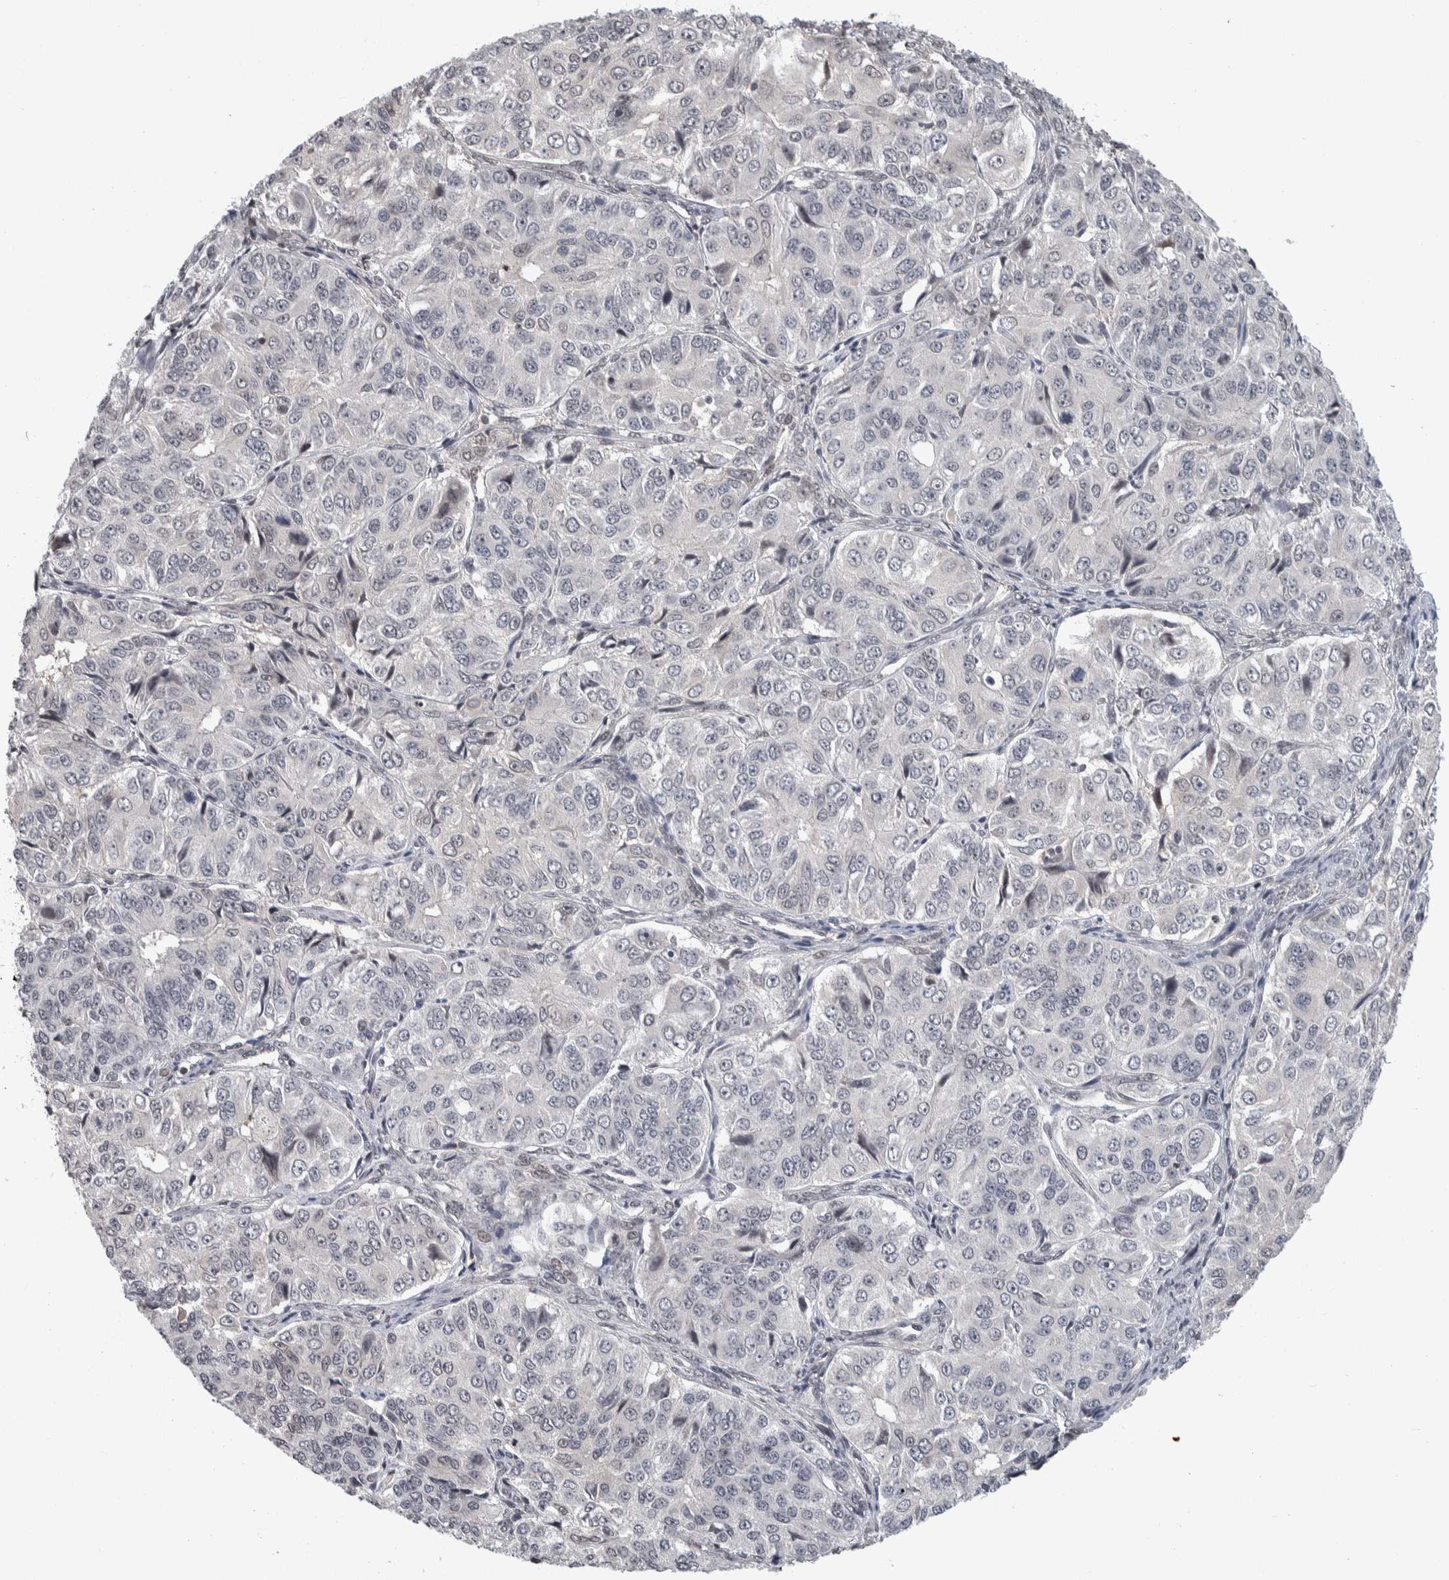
{"staining": {"intensity": "negative", "quantity": "none", "location": "none"}, "tissue": "ovarian cancer", "cell_type": "Tumor cells", "image_type": "cancer", "snomed": [{"axis": "morphology", "description": "Carcinoma, endometroid"}, {"axis": "topography", "description": "Ovary"}], "caption": "Histopathology image shows no significant protein expression in tumor cells of endometroid carcinoma (ovarian).", "gene": "ZSCAN21", "patient": {"sex": "female", "age": 51}}